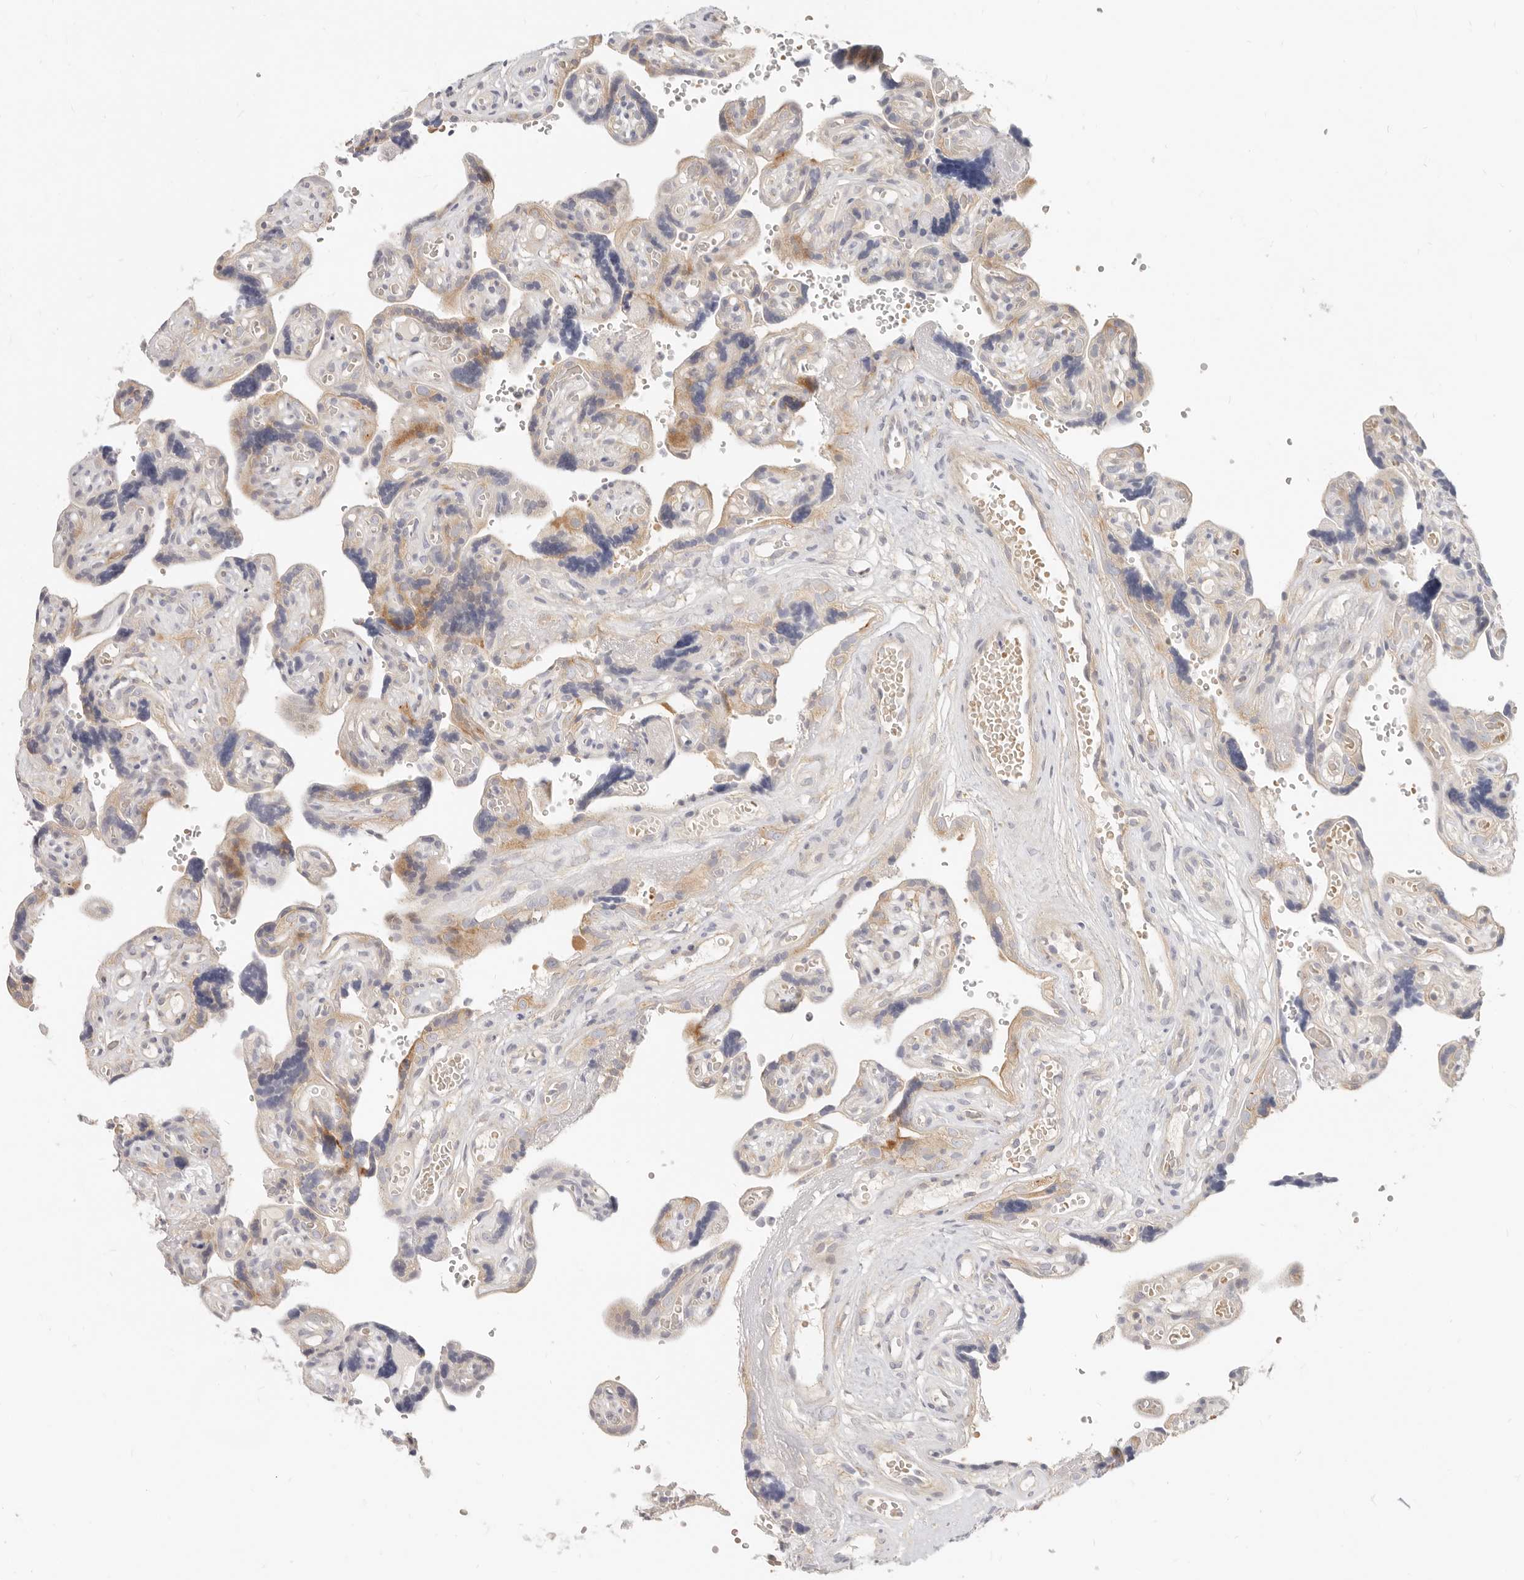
{"staining": {"intensity": "weak", "quantity": "<25%", "location": "cytoplasmic/membranous"}, "tissue": "placenta", "cell_type": "Decidual cells", "image_type": "normal", "snomed": [{"axis": "morphology", "description": "Normal tissue, NOS"}, {"axis": "topography", "description": "Placenta"}], "caption": "A high-resolution histopathology image shows immunohistochemistry (IHC) staining of benign placenta, which demonstrates no significant staining in decidual cells.", "gene": "LTB4R2", "patient": {"sex": "female", "age": 30}}